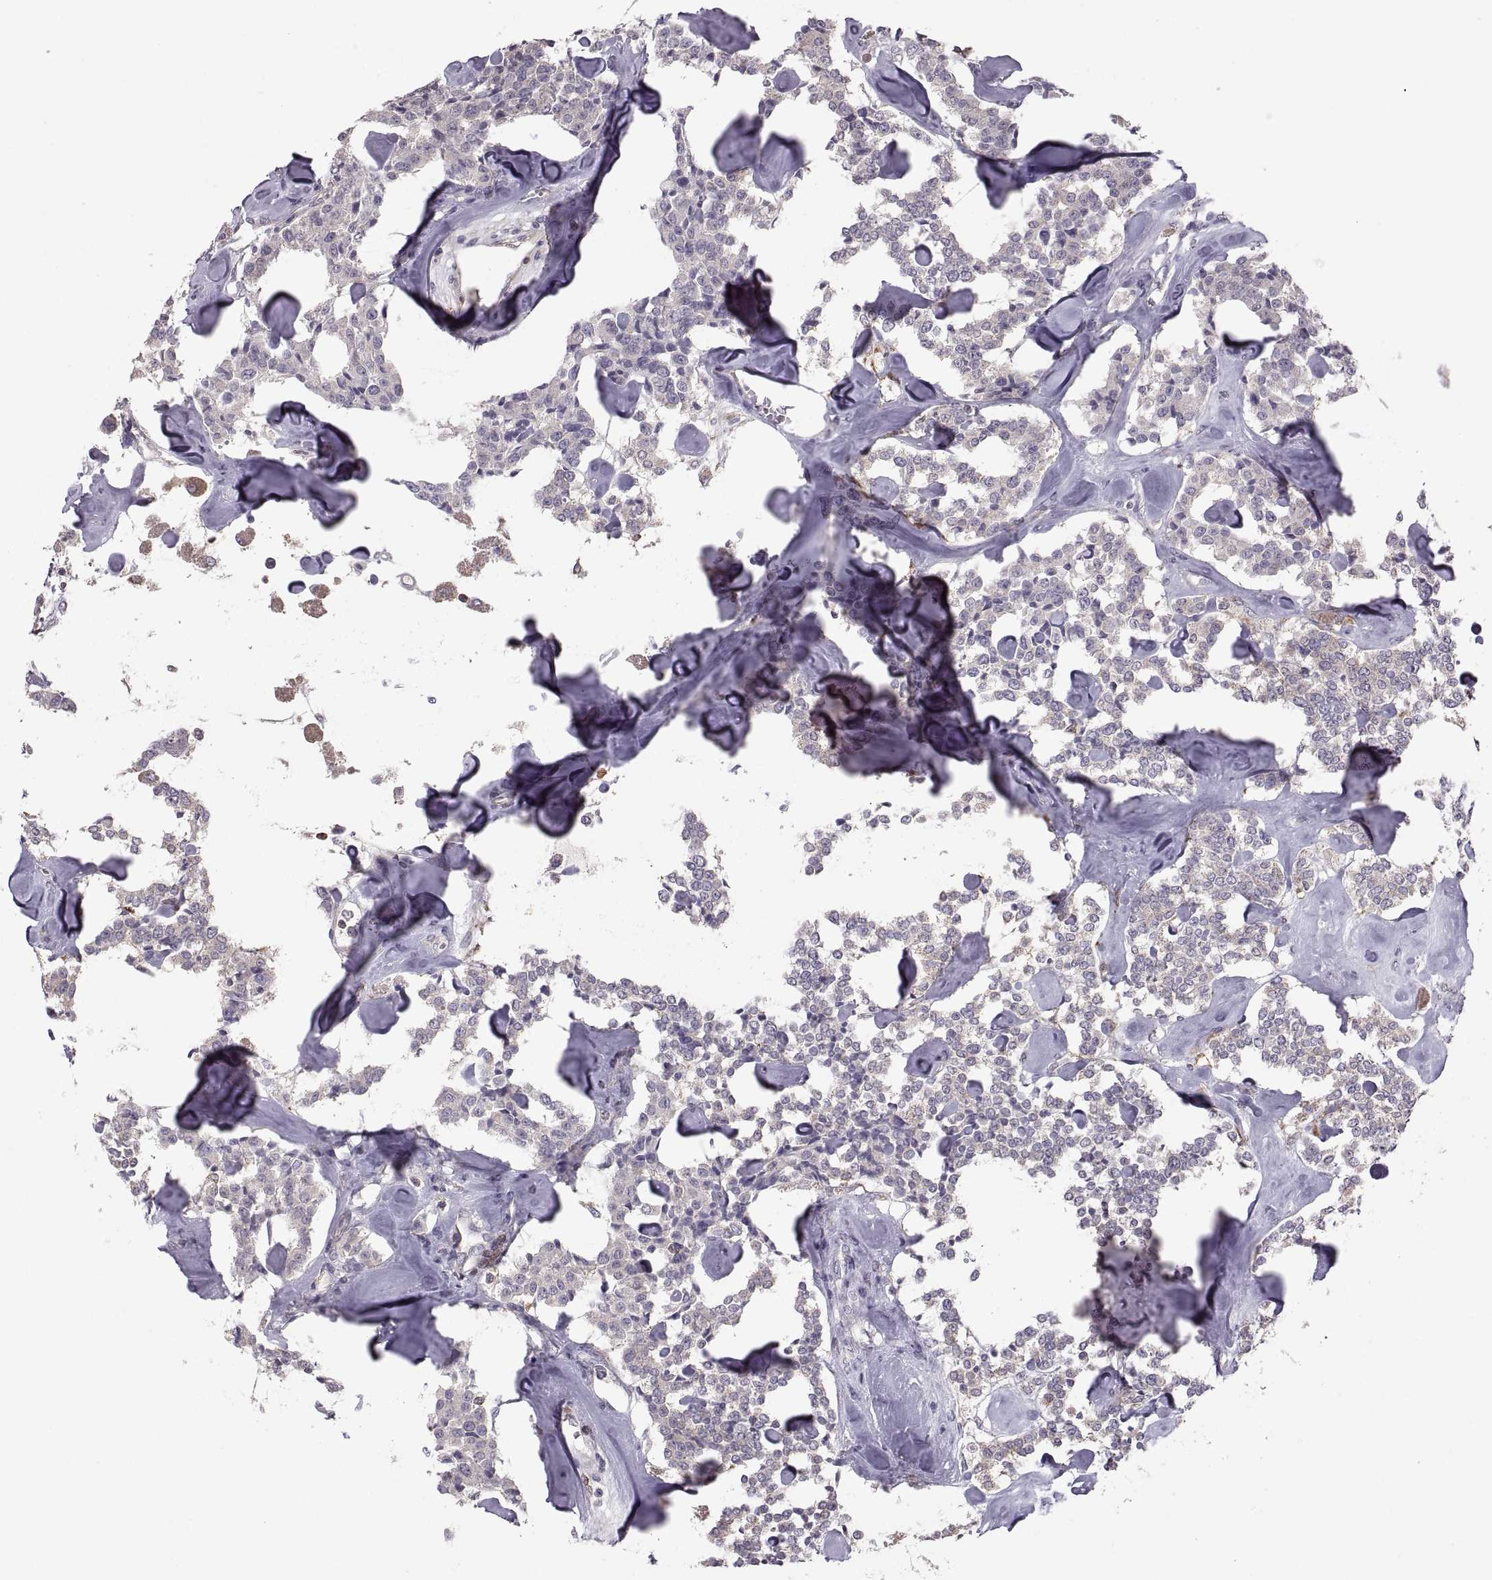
{"staining": {"intensity": "negative", "quantity": "none", "location": "none"}, "tissue": "carcinoid", "cell_type": "Tumor cells", "image_type": "cancer", "snomed": [{"axis": "morphology", "description": "Carcinoid, malignant, NOS"}, {"axis": "topography", "description": "Pancreas"}], "caption": "IHC micrograph of neoplastic tissue: human carcinoid stained with DAB reveals no significant protein staining in tumor cells.", "gene": "EZR", "patient": {"sex": "male", "age": 41}}